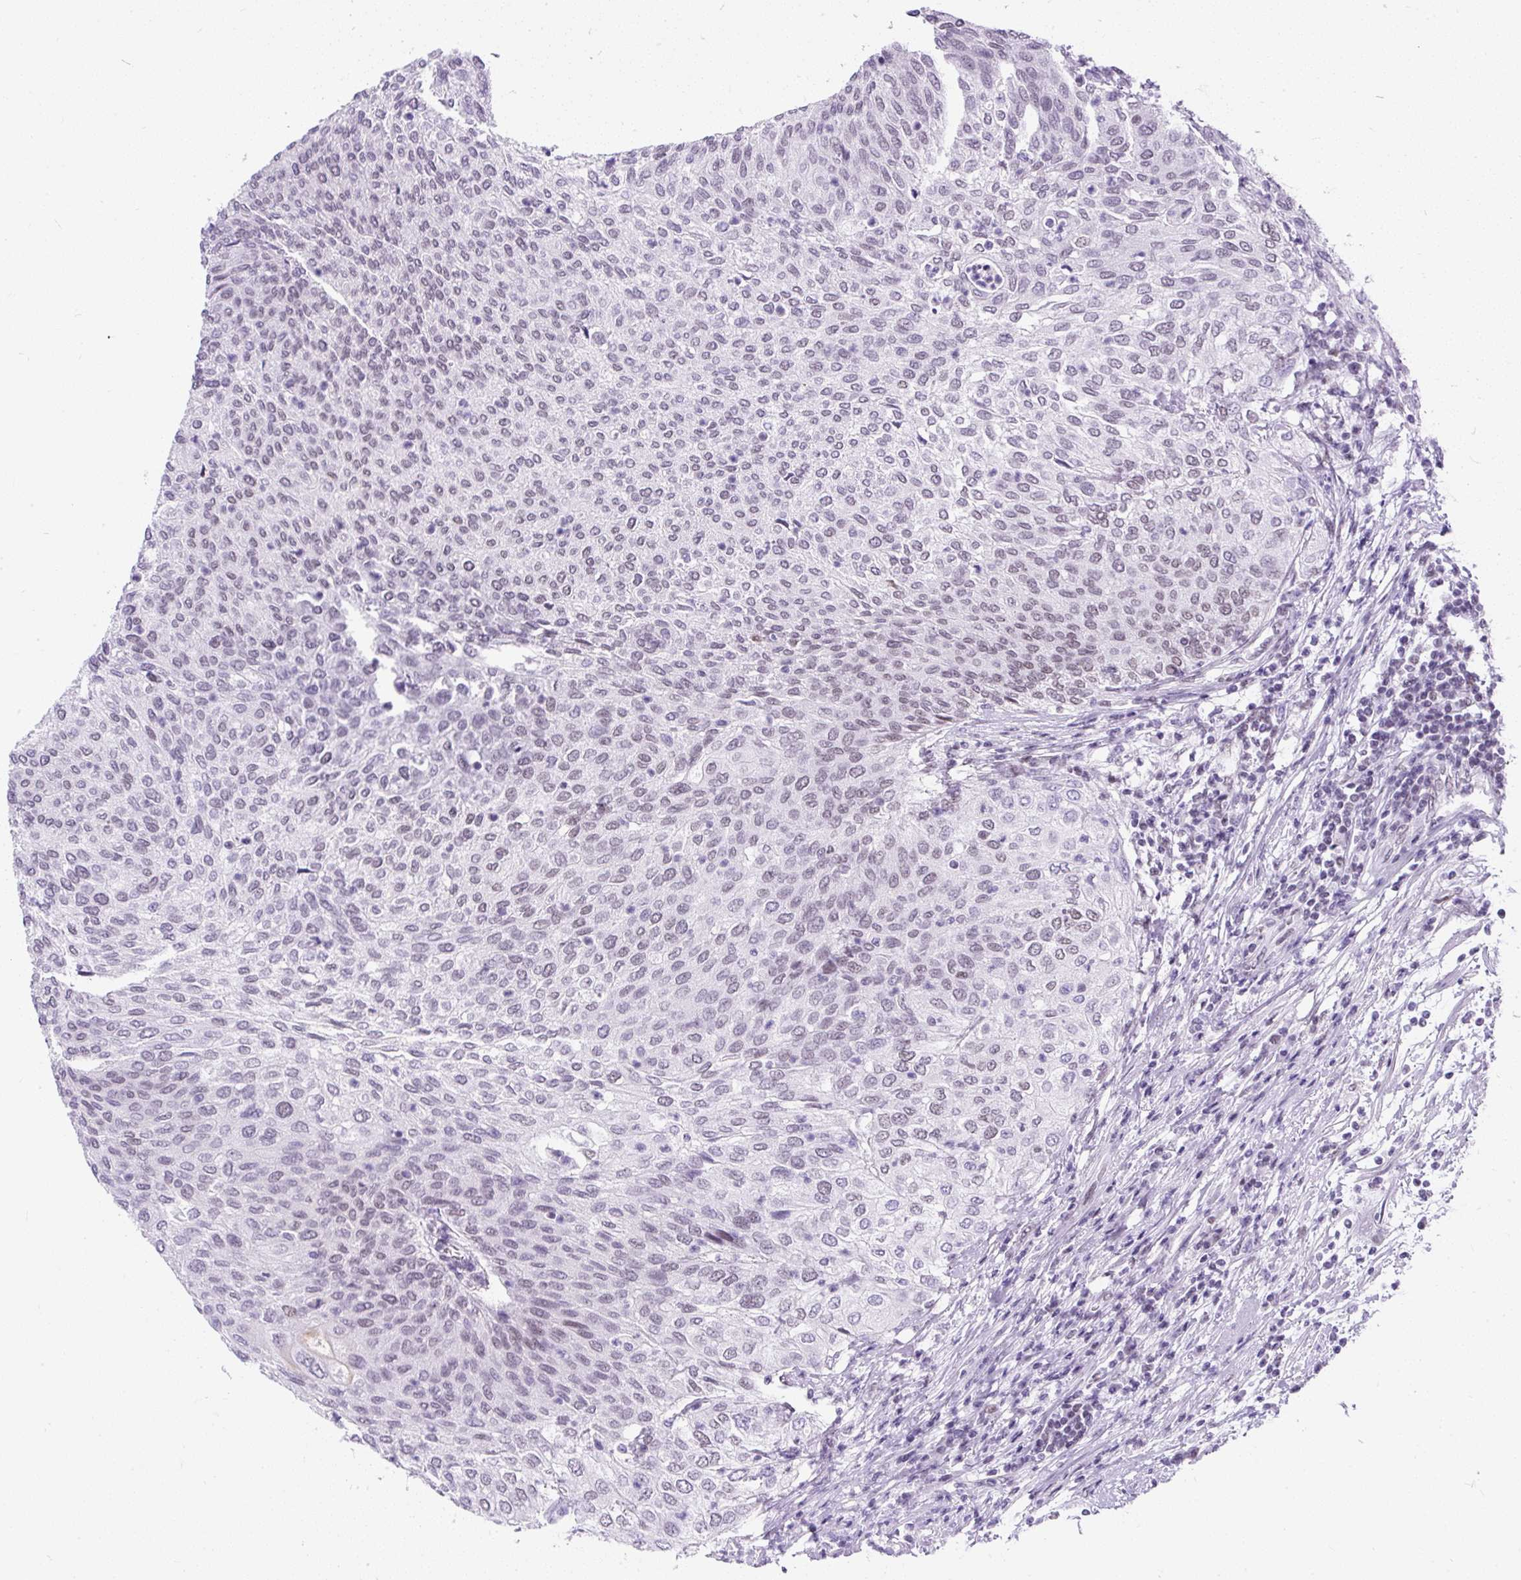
{"staining": {"intensity": "negative", "quantity": "none", "location": "none"}, "tissue": "urothelial cancer", "cell_type": "Tumor cells", "image_type": "cancer", "snomed": [{"axis": "morphology", "description": "Urothelial carcinoma, Low grade"}, {"axis": "topography", "description": "Urinary bladder"}], "caption": "Immunohistochemistry micrograph of neoplastic tissue: urothelial carcinoma (low-grade) stained with DAB (3,3'-diaminobenzidine) shows no significant protein staining in tumor cells.", "gene": "PLCXD2", "patient": {"sex": "female", "age": 79}}